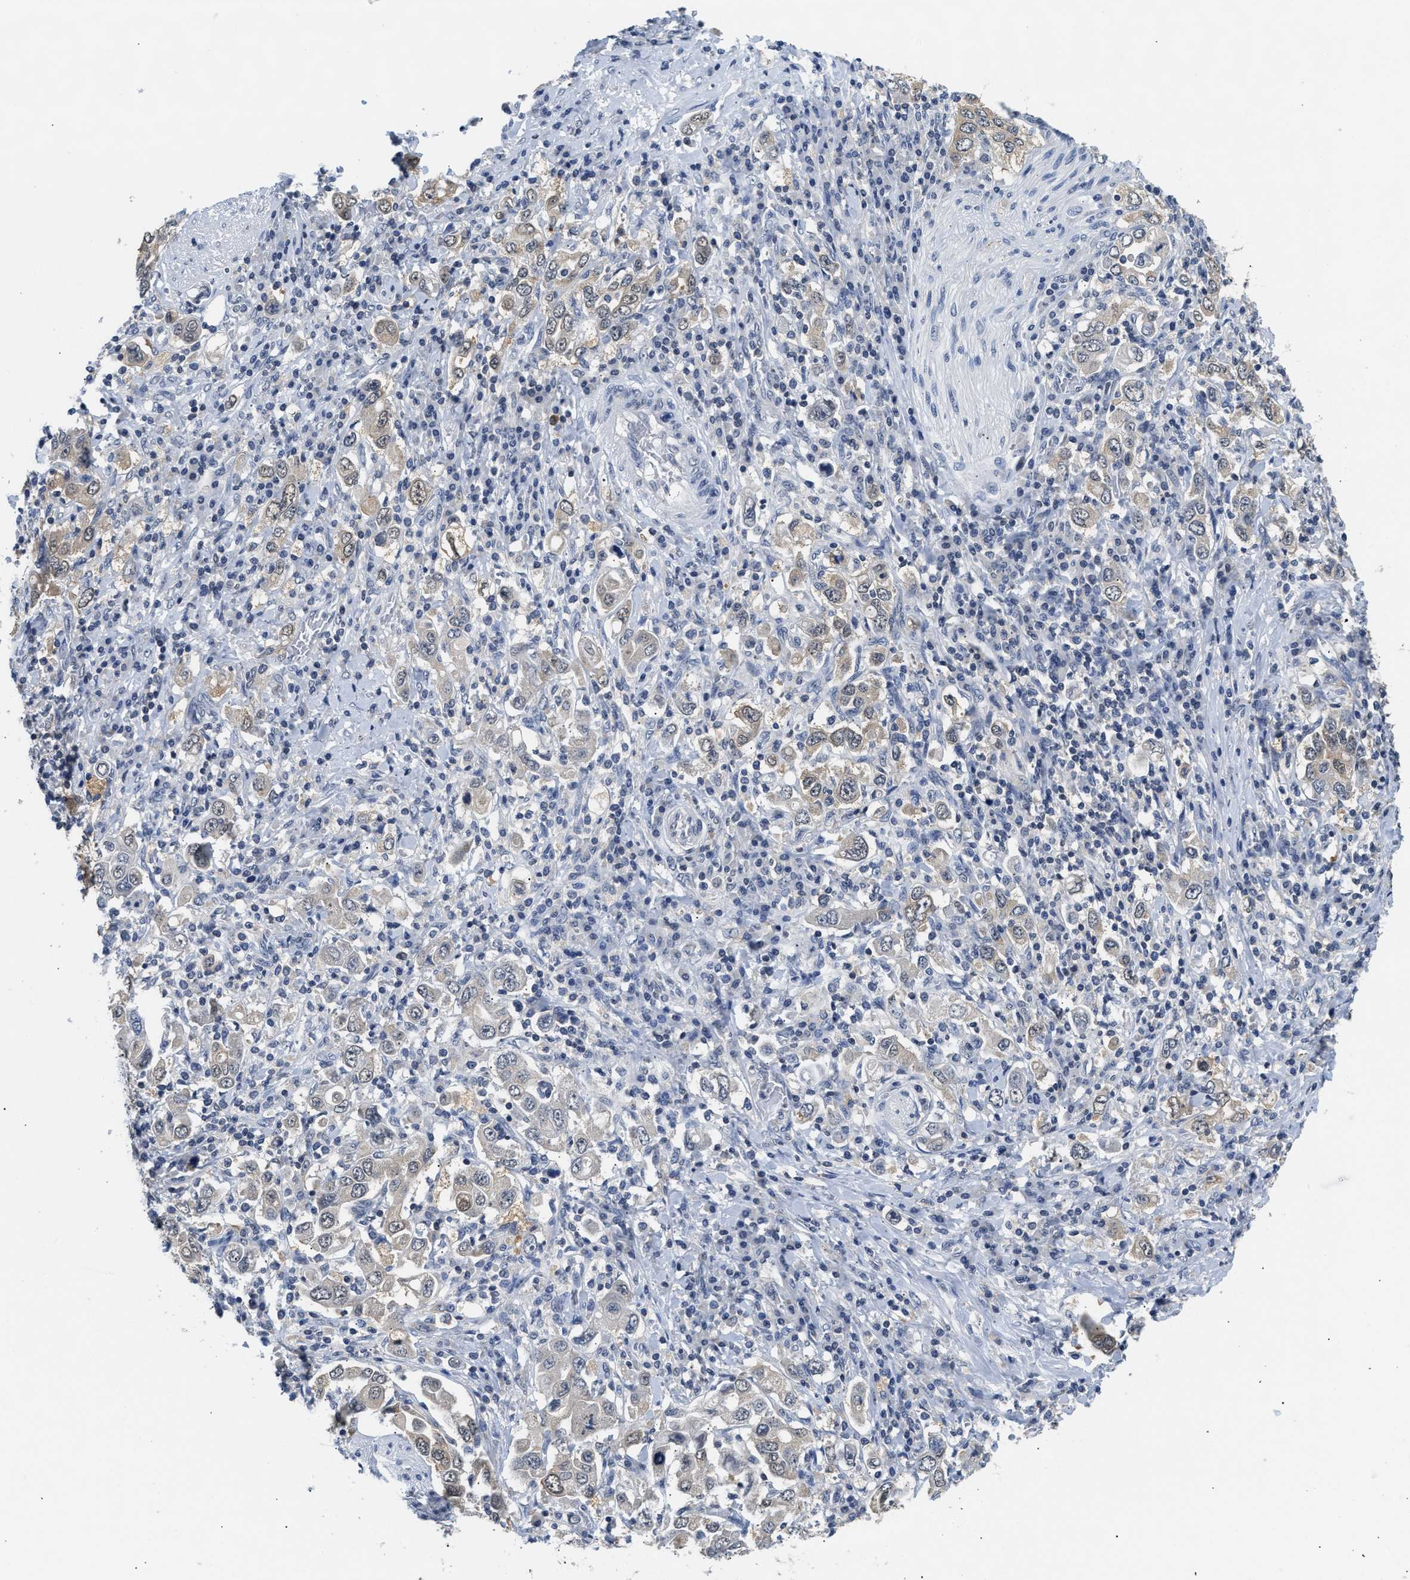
{"staining": {"intensity": "weak", "quantity": "25%-75%", "location": "cytoplasmic/membranous"}, "tissue": "stomach cancer", "cell_type": "Tumor cells", "image_type": "cancer", "snomed": [{"axis": "morphology", "description": "Adenocarcinoma, NOS"}, {"axis": "topography", "description": "Stomach, upper"}], "caption": "Immunohistochemical staining of human stomach cancer (adenocarcinoma) exhibits low levels of weak cytoplasmic/membranous expression in about 25%-75% of tumor cells.", "gene": "PPM1L", "patient": {"sex": "male", "age": 62}}